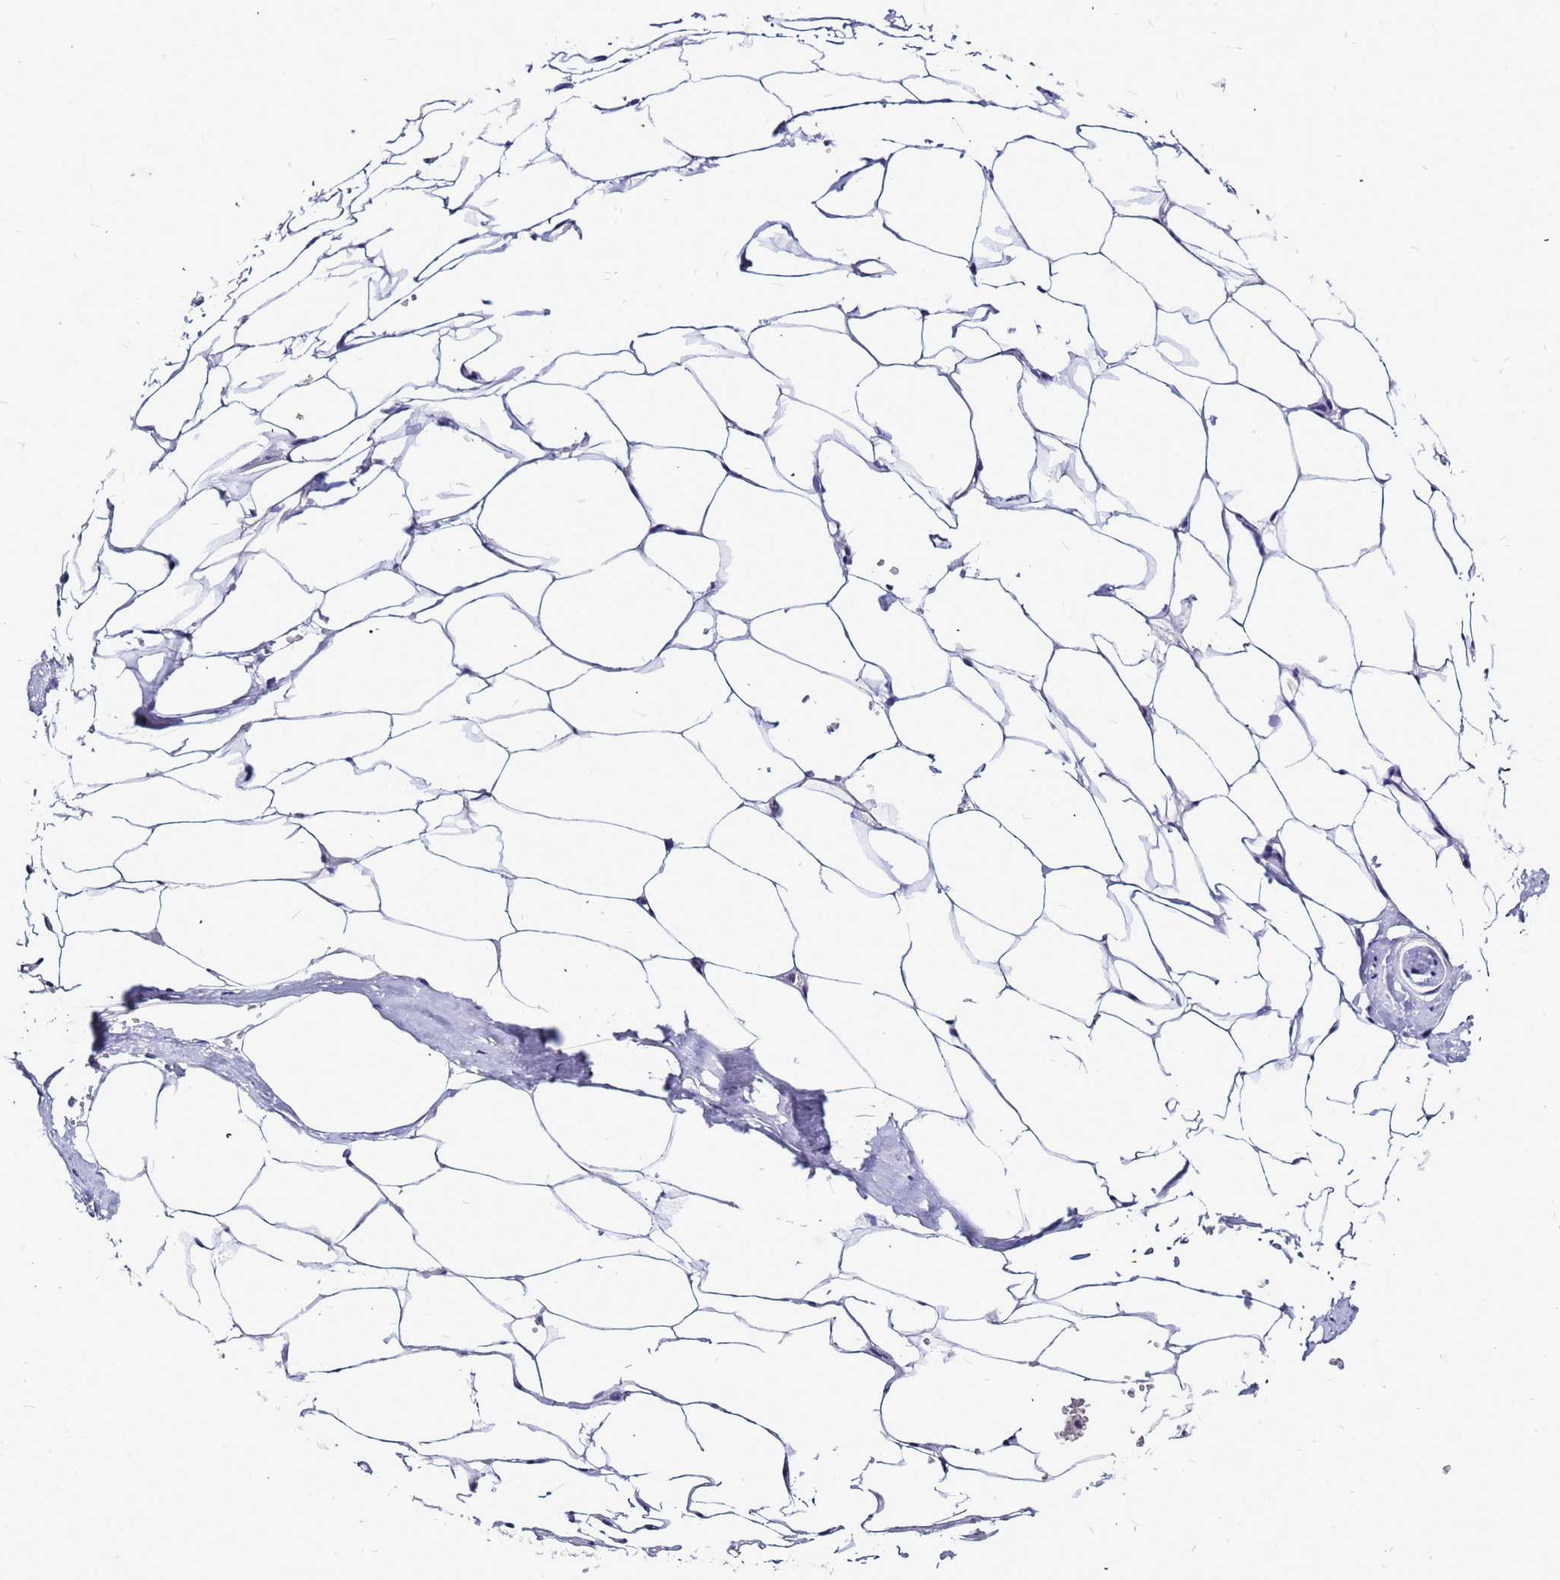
{"staining": {"intensity": "negative", "quantity": "none", "location": "none"}, "tissue": "adipose tissue", "cell_type": "Adipocytes", "image_type": "normal", "snomed": [{"axis": "morphology", "description": "Normal tissue, NOS"}, {"axis": "morphology", "description": "Adenocarcinoma, Low grade"}, {"axis": "topography", "description": "Prostate"}, {"axis": "topography", "description": "Peripheral nerve tissue"}], "caption": "IHC photomicrograph of unremarkable adipose tissue: adipose tissue stained with DAB (3,3'-diaminobenzidine) displays no significant protein staining in adipocytes. (Brightfield microscopy of DAB IHC at high magnification).", "gene": "CXorf65", "patient": {"sex": "male", "age": 63}}